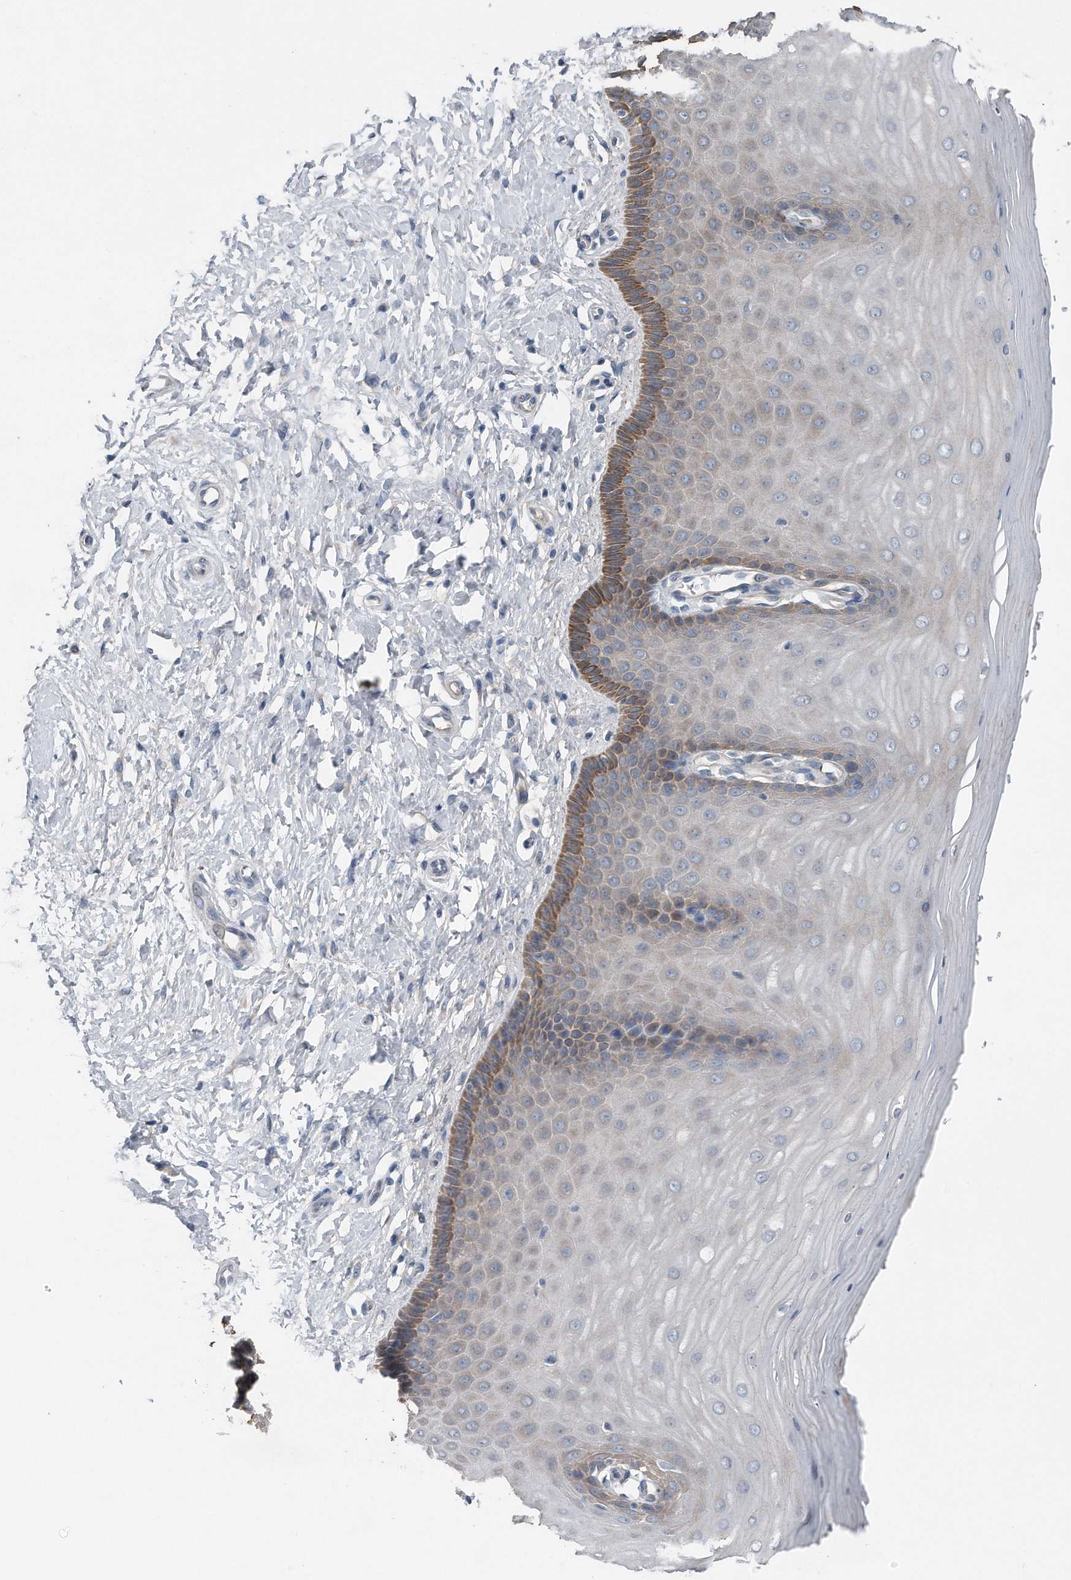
{"staining": {"intensity": "negative", "quantity": "none", "location": "none"}, "tissue": "cervix", "cell_type": "Glandular cells", "image_type": "normal", "snomed": [{"axis": "morphology", "description": "Normal tissue, NOS"}, {"axis": "topography", "description": "Cervix"}], "caption": "Immunohistochemistry image of normal cervix: human cervix stained with DAB reveals no significant protein positivity in glandular cells.", "gene": "YRDC", "patient": {"sex": "female", "age": 55}}